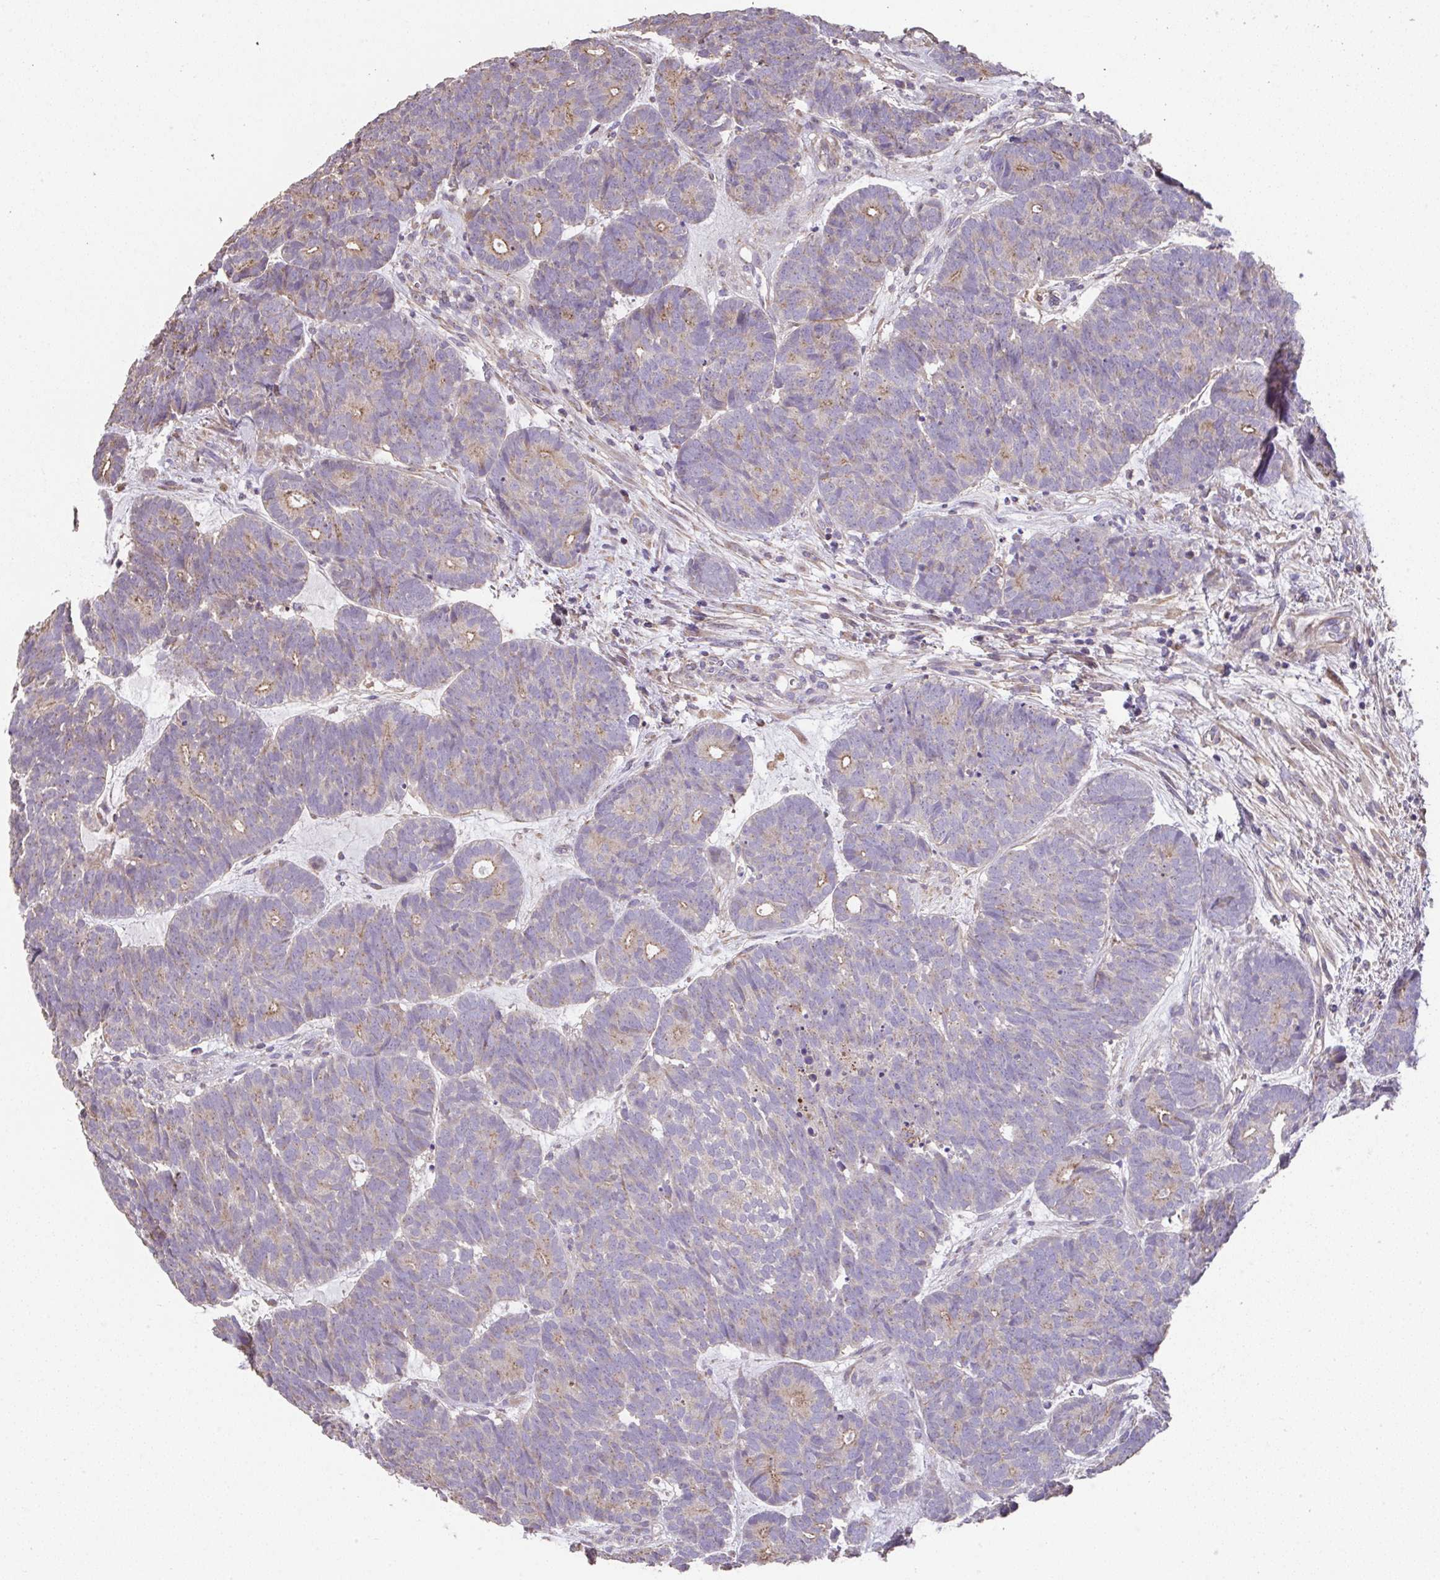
{"staining": {"intensity": "moderate", "quantity": "<25%", "location": "cytoplasmic/membranous"}, "tissue": "head and neck cancer", "cell_type": "Tumor cells", "image_type": "cancer", "snomed": [{"axis": "morphology", "description": "Adenocarcinoma, NOS"}, {"axis": "topography", "description": "Head-Neck"}], "caption": "Immunohistochemistry micrograph of adenocarcinoma (head and neck) stained for a protein (brown), which displays low levels of moderate cytoplasmic/membranous expression in about <25% of tumor cells.", "gene": "RUNDC3B", "patient": {"sex": "female", "age": 81}}